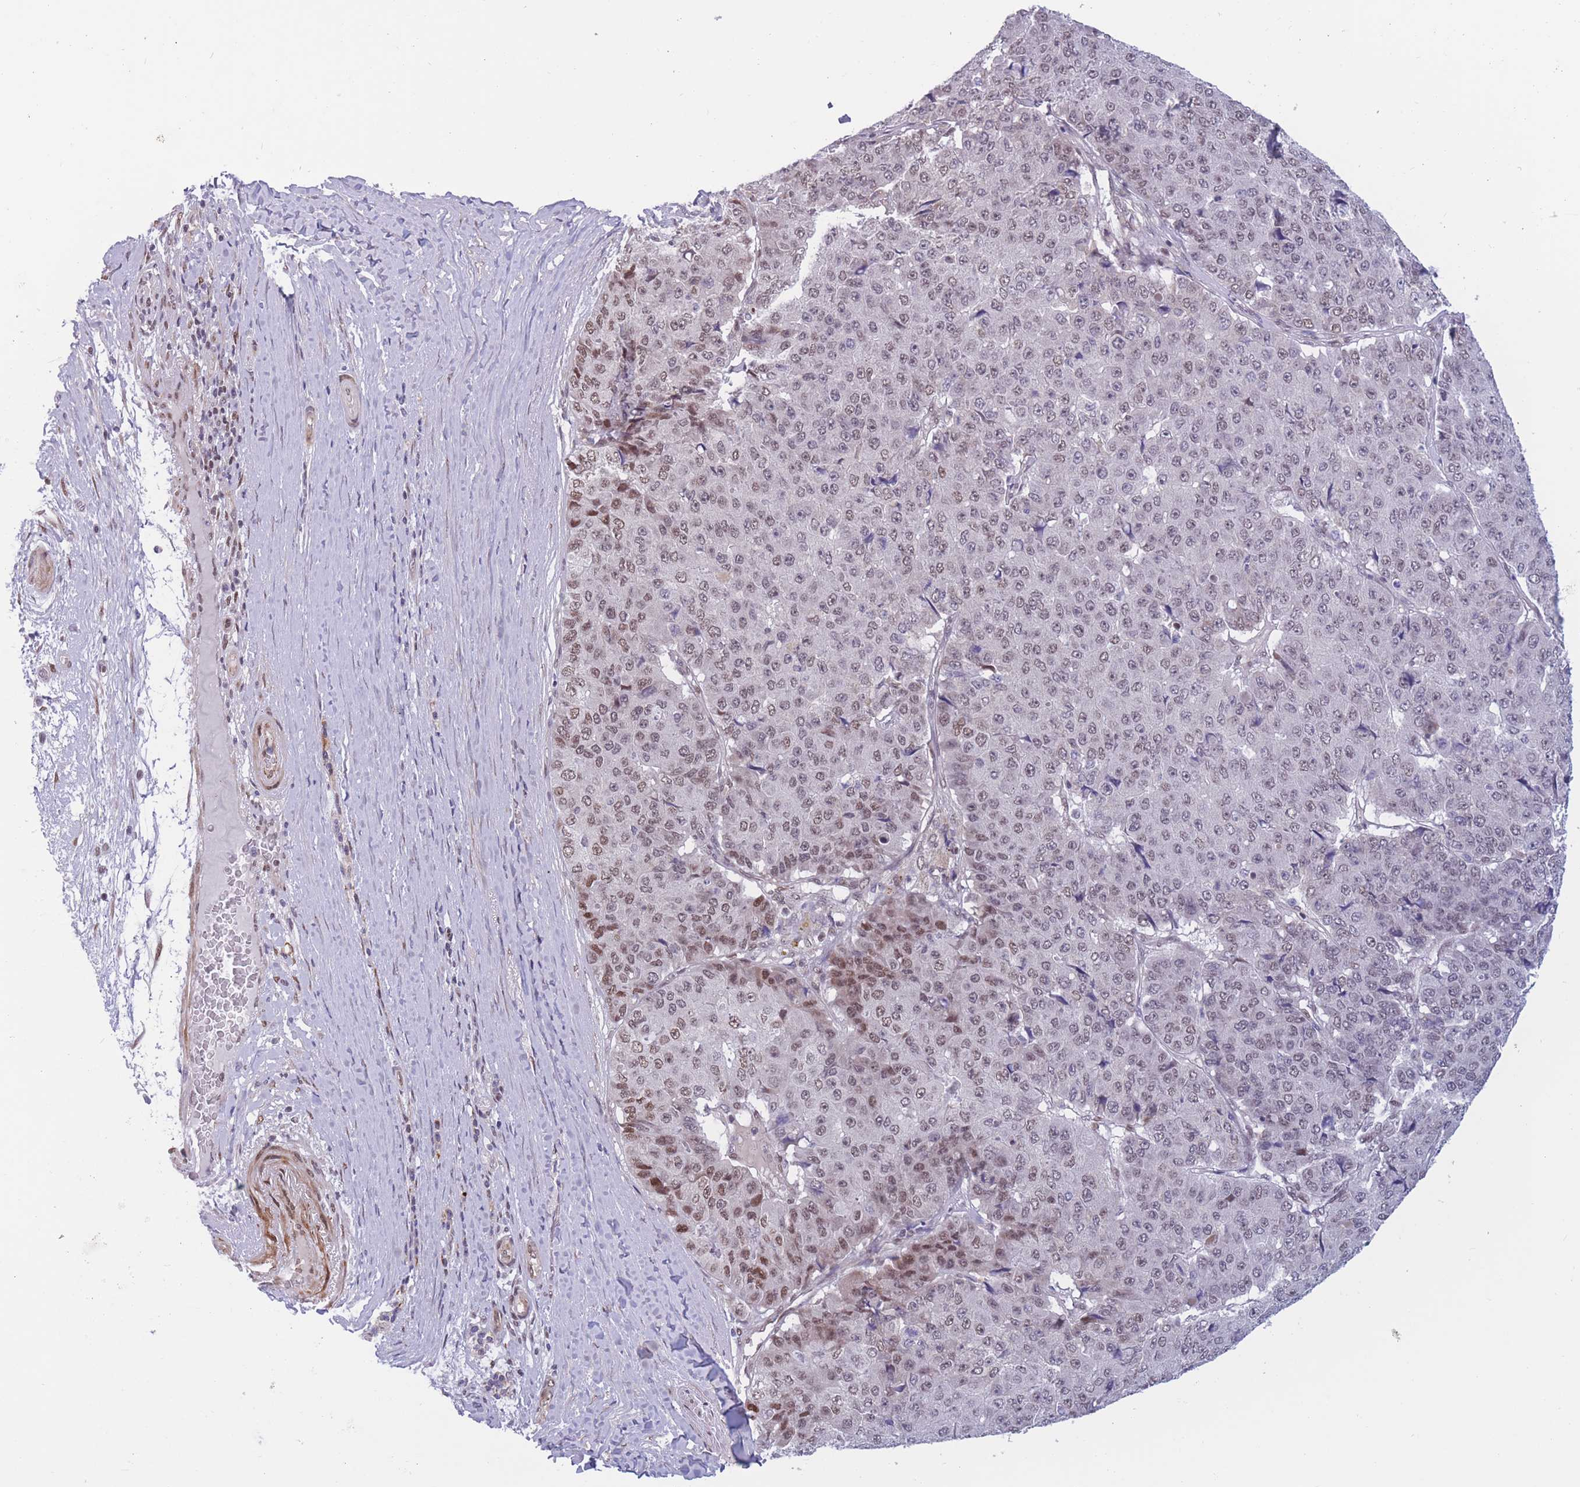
{"staining": {"intensity": "moderate", "quantity": "<25%", "location": "nuclear"}, "tissue": "pancreatic cancer", "cell_type": "Tumor cells", "image_type": "cancer", "snomed": [{"axis": "morphology", "description": "Adenocarcinoma, NOS"}, {"axis": "topography", "description": "Pancreas"}], "caption": "A low amount of moderate nuclear staining is present in about <25% of tumor cells in pancreatic adenocarcinoma tissue.", "gene": "BCL9L", "patient": {"sex": "male", "age": 50}}